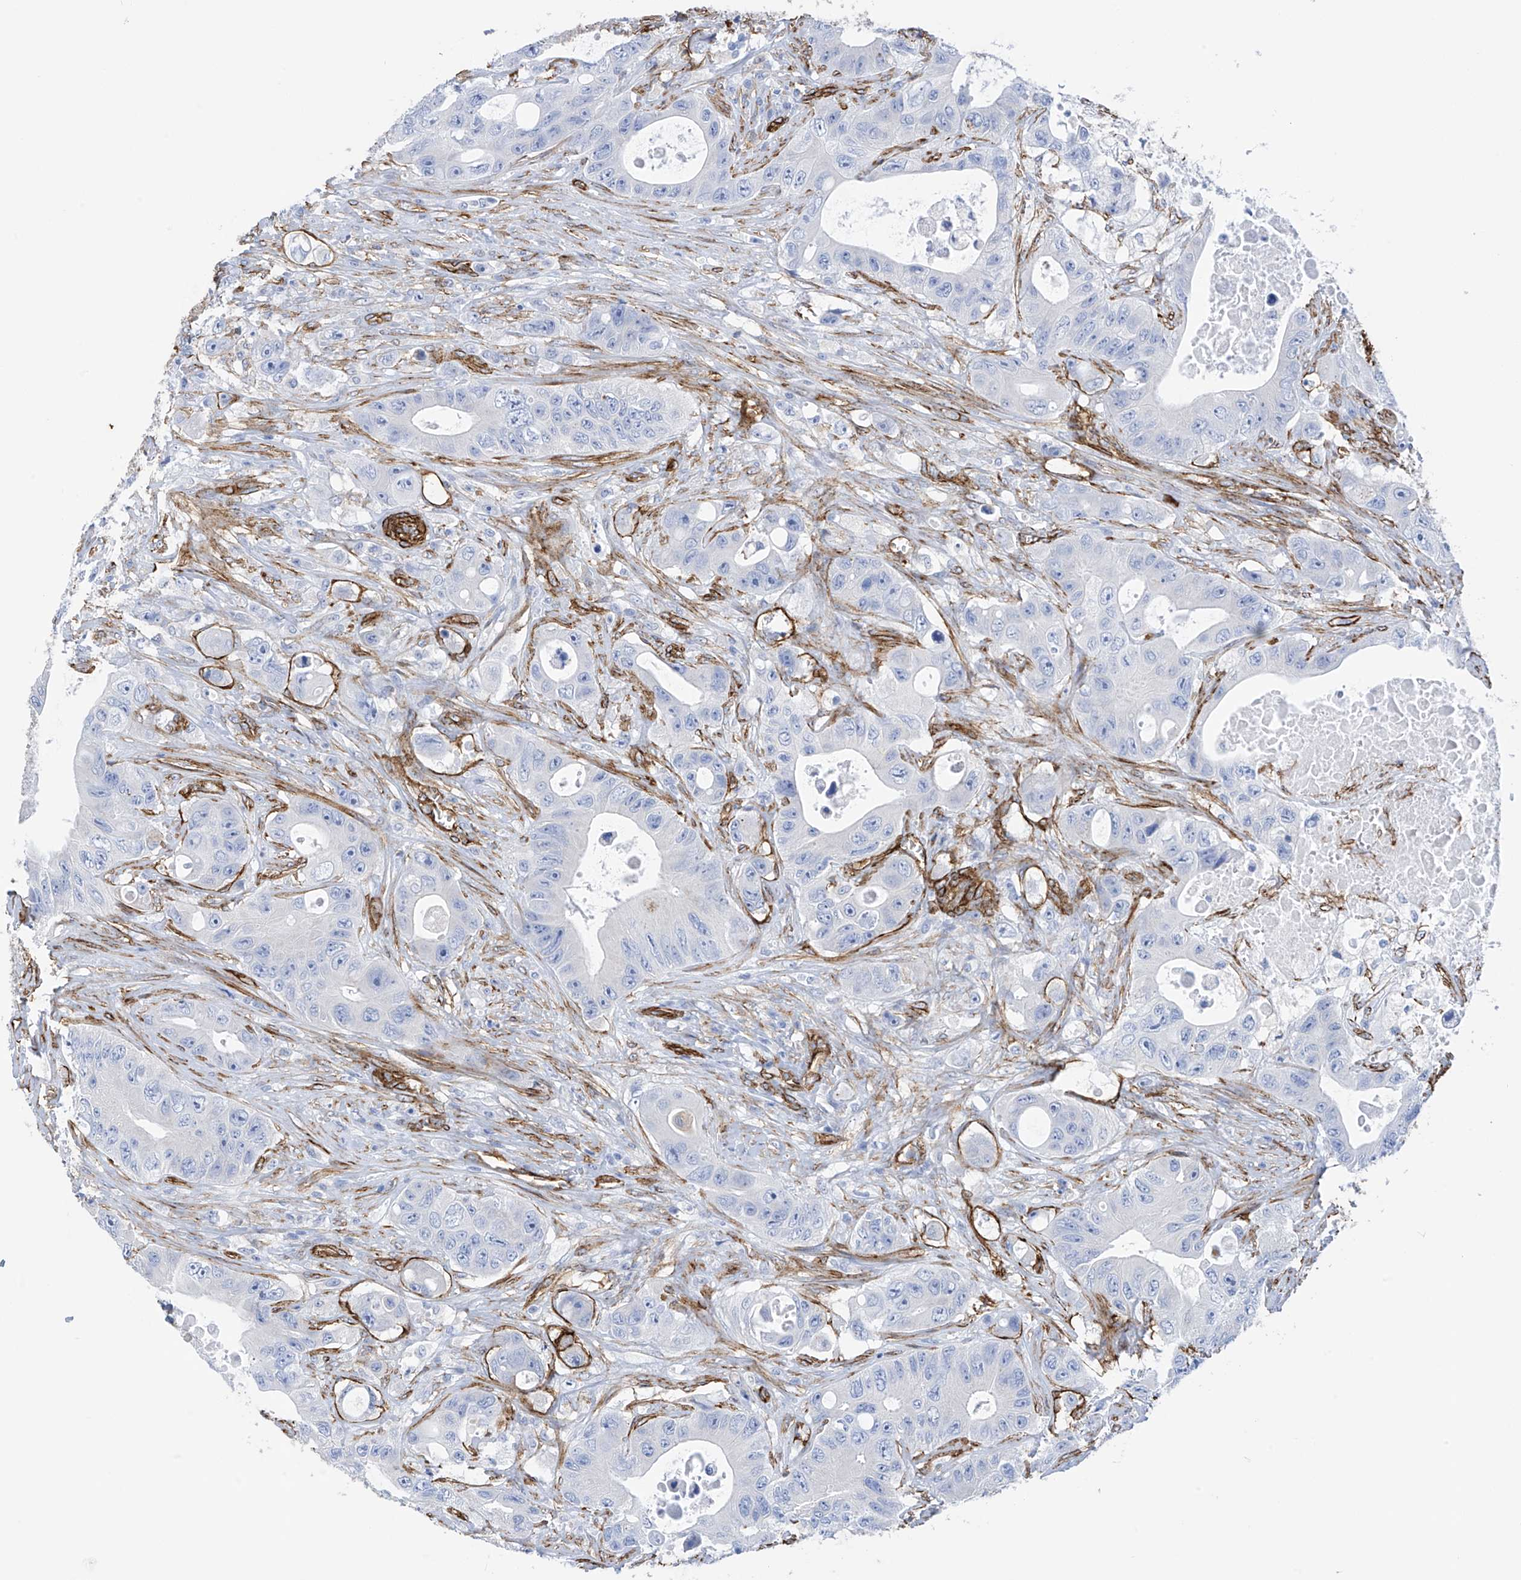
{"staining": {"intensity": "negative", "quantity": "none", "location": "none"}, "tissue": "colorectal cancer", "cell_type": "Tumor cells", "image_type": "cancer", "snomed": [{"axis": "morphology", "description": "Adenocarcinoma, NOS"}, {"axis": "topography", "description": "Colon"}], "caption": "DAB (3,3'-diaminobenzidine) immunohistochemical staining of colorectal adenocarcinoma displays no significant staining in tumor cells.", "gene": "UBTD1", "patient": {"sex": "female", "age": 46}}